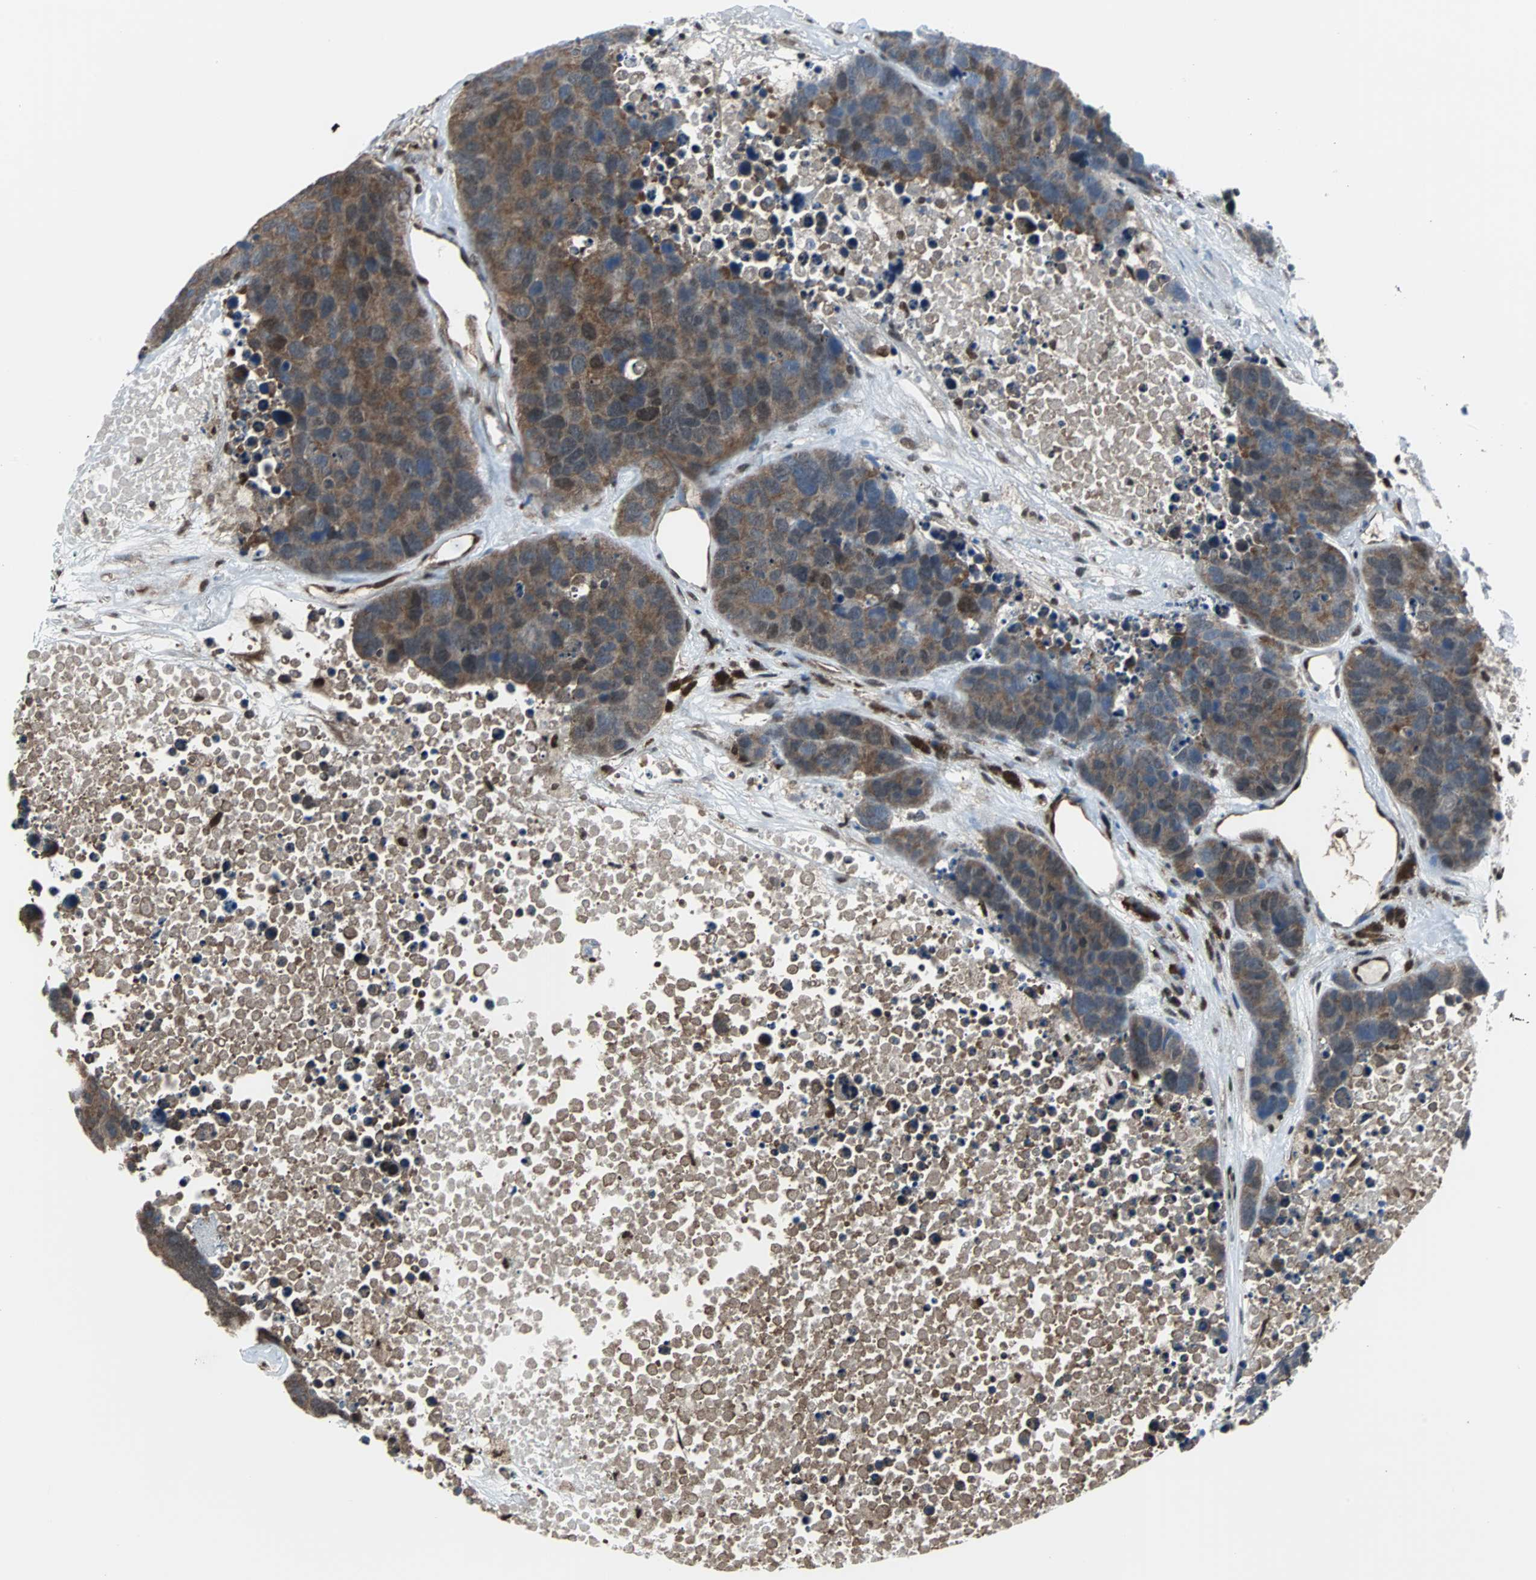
{"staining": {"intensity": "moderate", "quantity": ">75%", "location": "cytoplasmic/membranous"}, "tissue": "carcinoid", "cell_type": "Tumor cells", "image_type": "cancer", "snomed": [{"axis": "morphology", "description": "Carcinoid, malignant, NOS"}, {"axis": "topography", "description": "Lung"}], "caption": "Tumor cells show moderate cytoplasmic/membranous expression in about >75% of cells in carcinoid.", "gene": "VCP", "patient": {"sex": "male", "age": 60}}